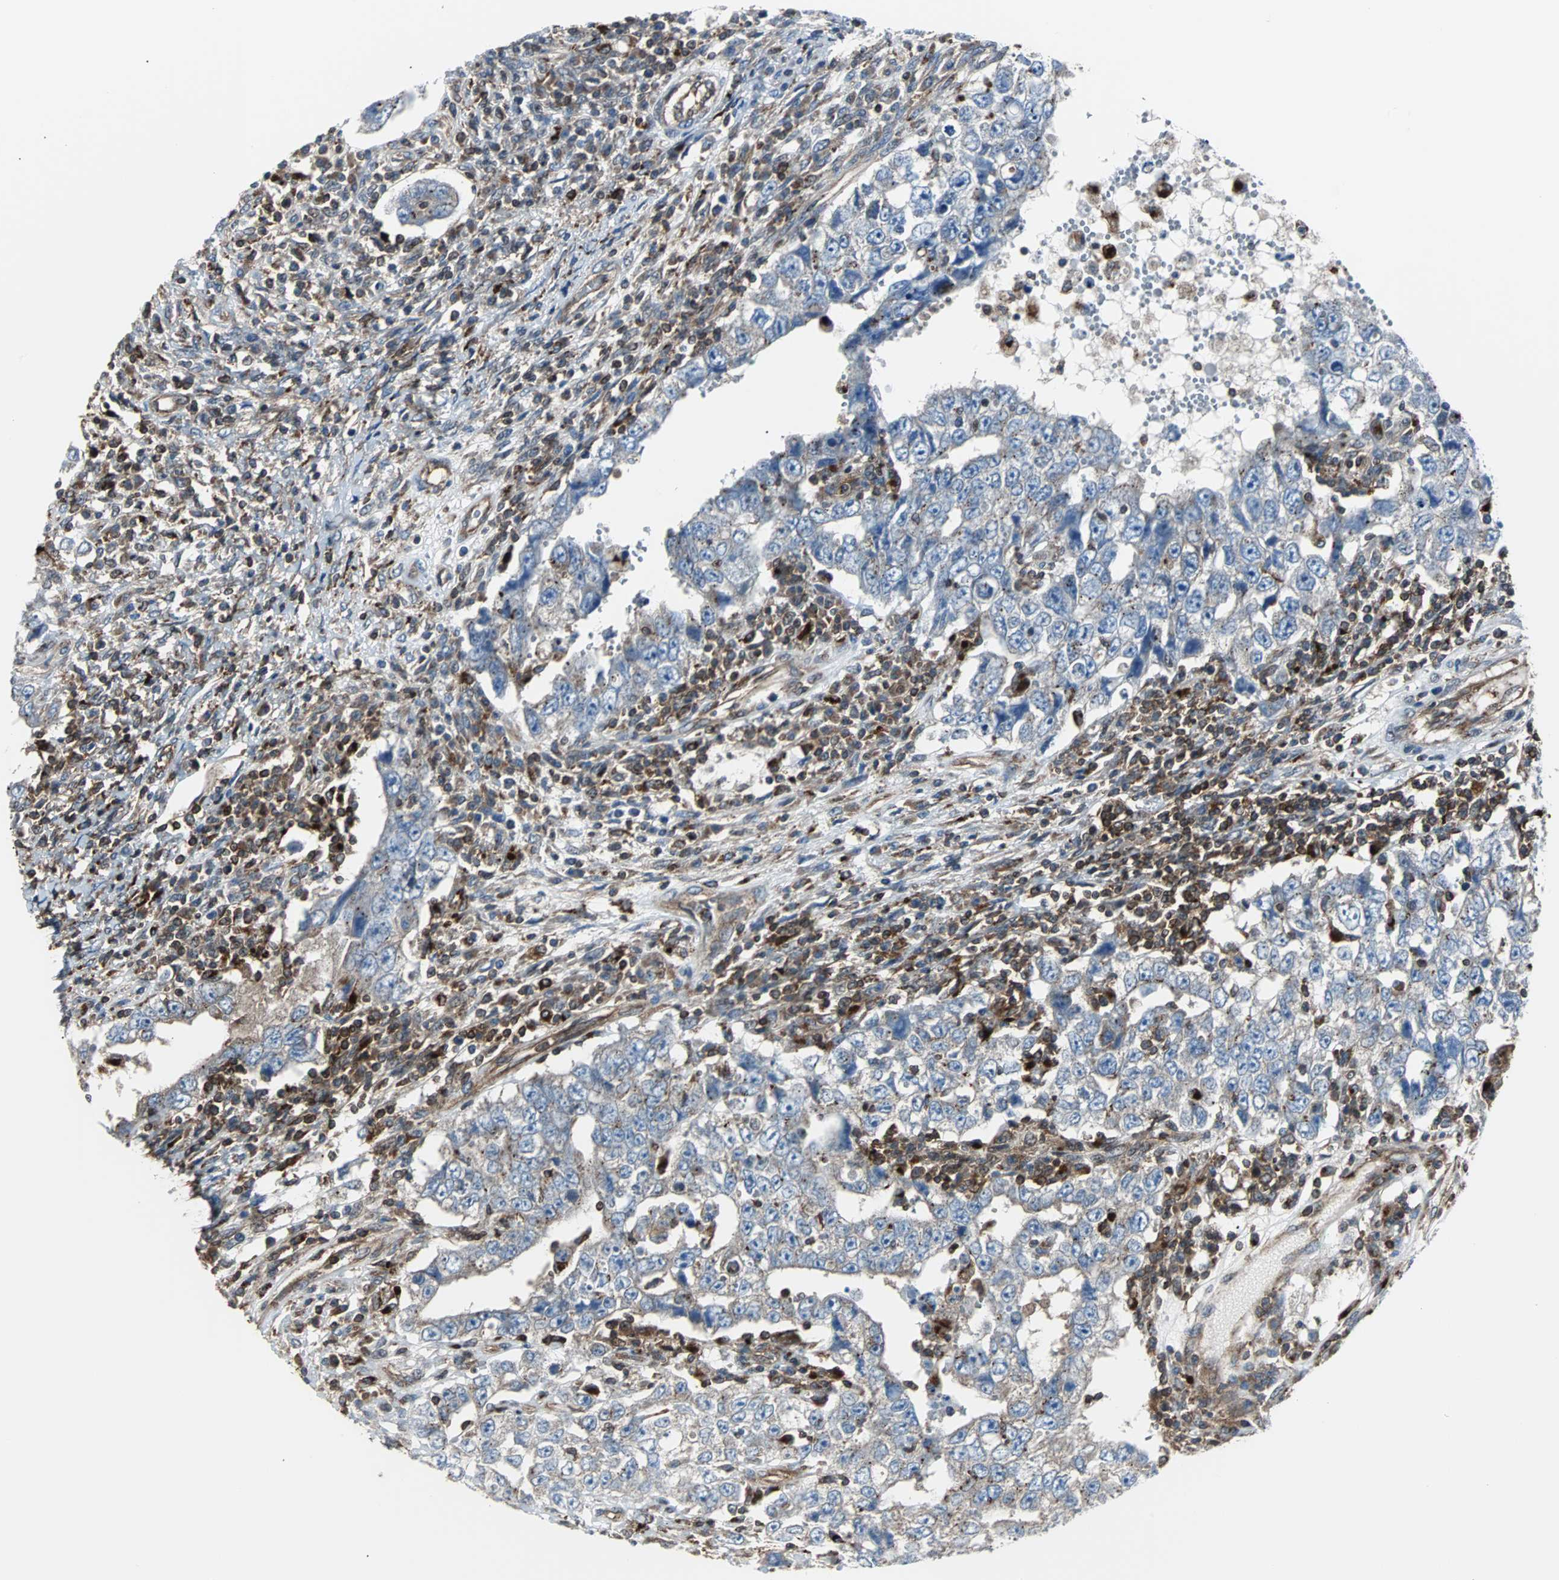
{"staining": {"intensity": "weak", "quantity": "<25%", "location": "cytoplasmic/membranous"}, "tissue": "testis cancer", "cell_type": "Tumor cells", "image_type": "cancer", "snomed": [{"axis": "morphology", "description": "Carcinoma, Embryonal, NOS"}, {"axis": "topography", "description": "Testis"}], "caption": "DAB immunohistochemical staining of human testis cancer demonstrates no significant staining in tumor cells.", "gene": "RELA", "patient": {"sex": "male", "age": 26}}